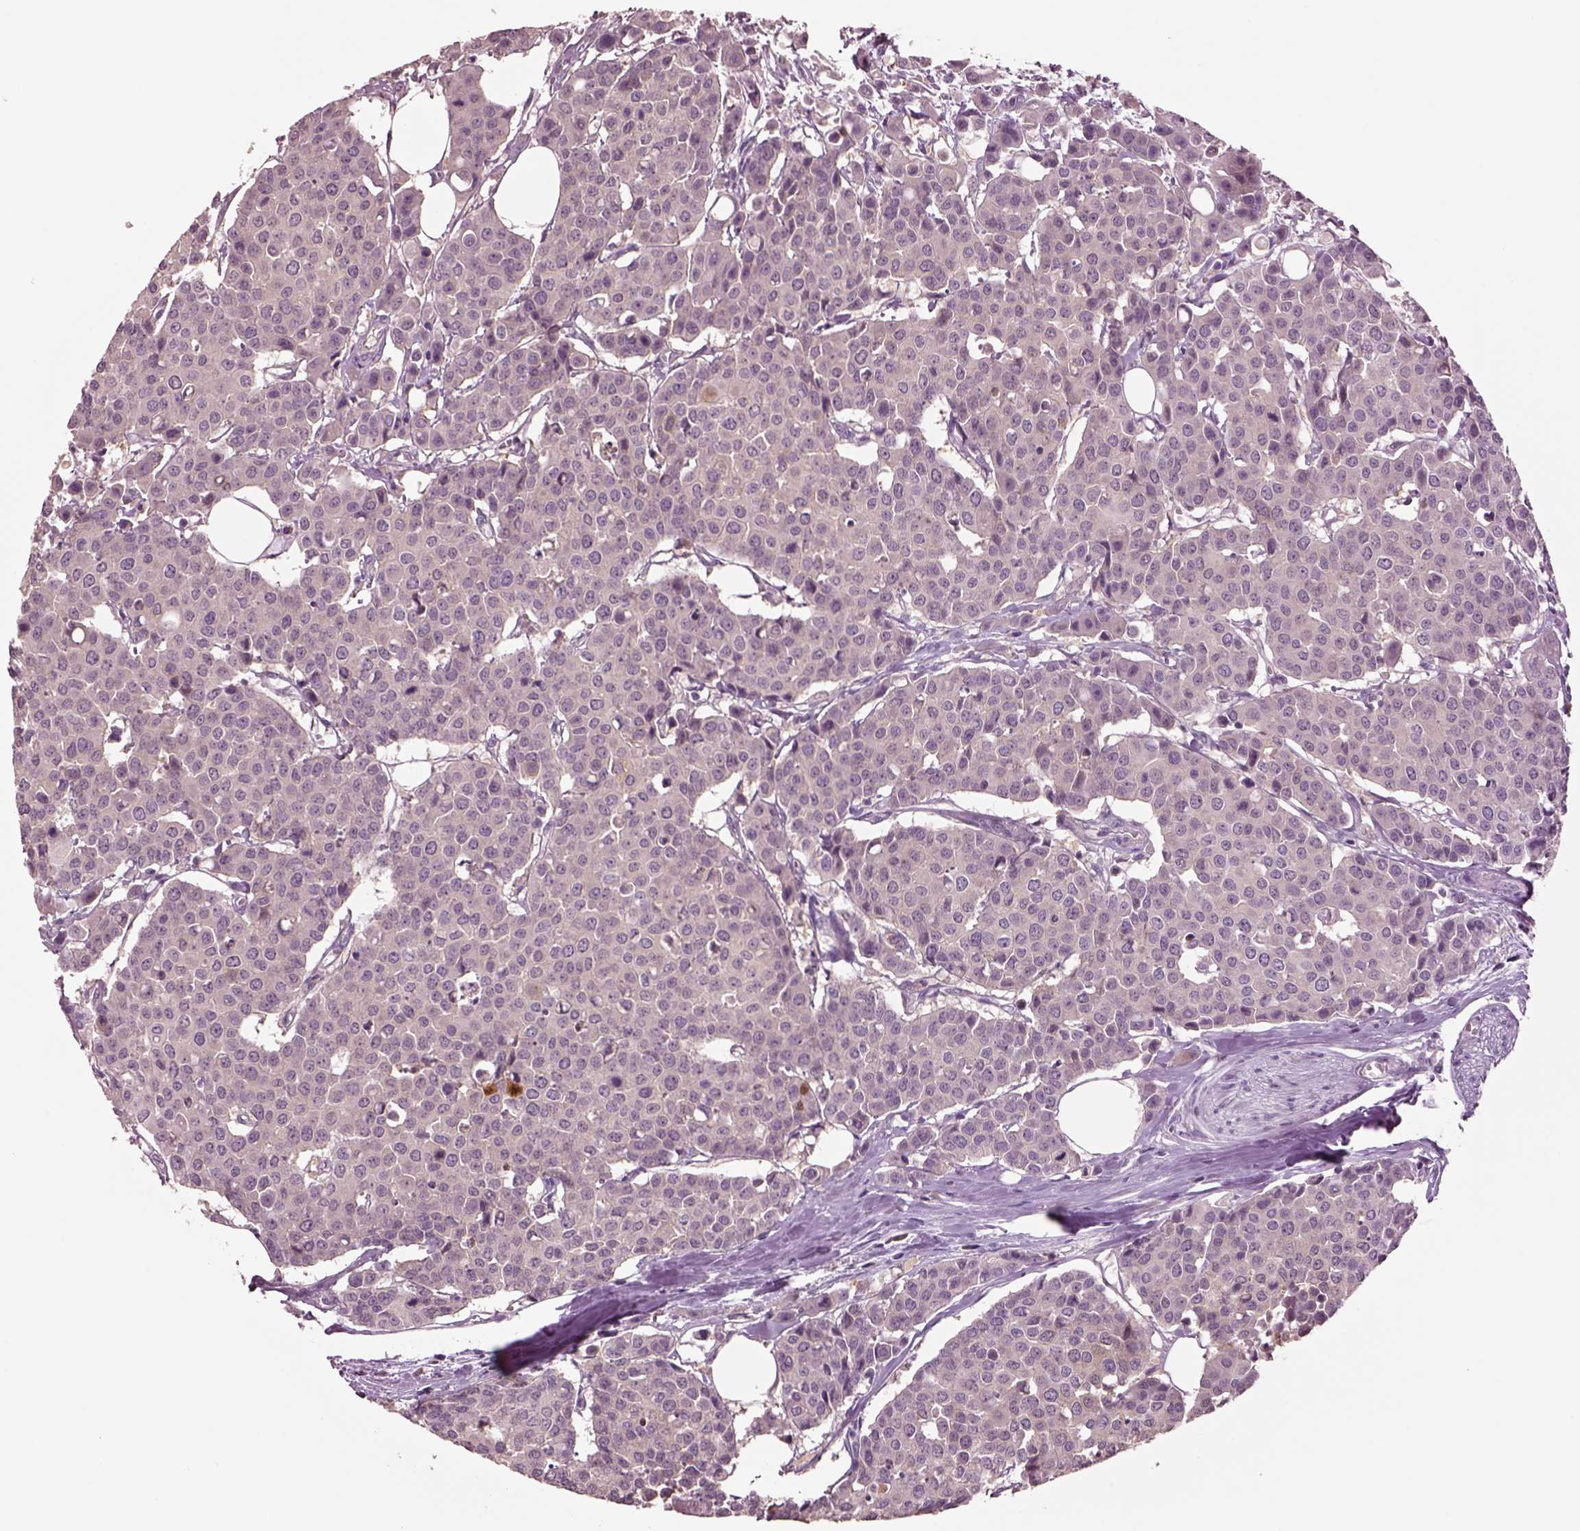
{"staining": {"intensity": "negative", "quantity": "none", "location": "none"}, "tissue": "carcinoid", "cell_type": "Tumor cells", "image_type": "cancer", "snomed": [{"axis": "morphology", "description": "Carcinoid, malignant, NOS"}, {"axis": "topography", "description": "Colon"}], "caption": "Immunohistochemistry (IHC) of human malignant carcinoid exhibits no positivity in tumor cells.", "gene": "CLPSL1", "patient": {"sex": "male", "age": 81}}